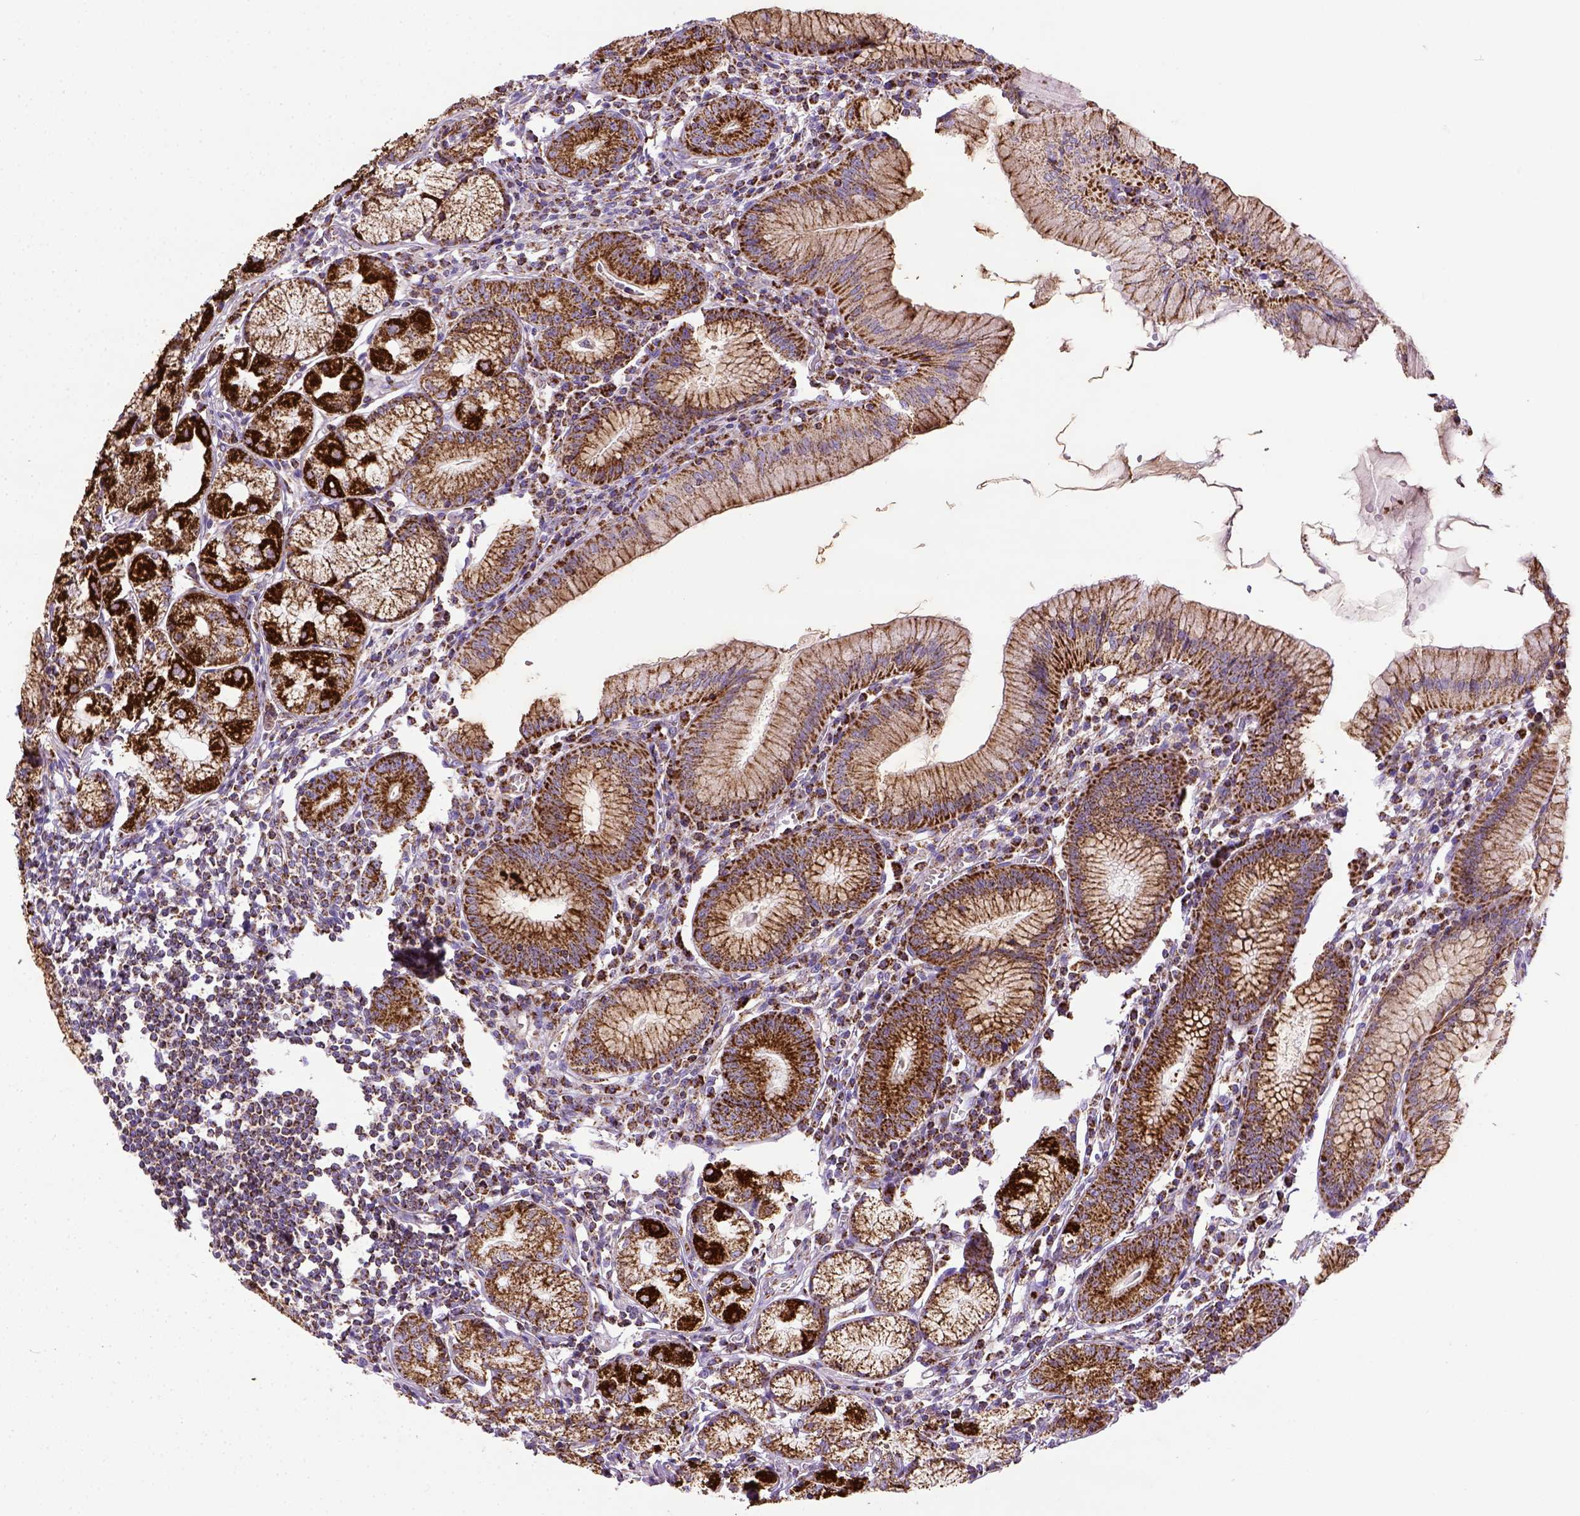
{"staining": {"intensity": "strong", "quantity": ">75%", "location": "cytoplasmic/membranous"}, "tissue": "stomach", "cell_type": "Glandular cells", "image_type": "normal", "snomed": [{"axis": "morphology", "description": "Normal tissue, NOS"}, {"axis": "topography", "description": "Stomach"}], "caption": "A high-resolution micrograph shows immunohistochemistry (IHC) staining of unremarkable stomach, which displays strong cytoplasmic/membranous positivity in about >75% of glandular cells.", "gene": "MT", "patient": {"sex": "male", "age": 55}}